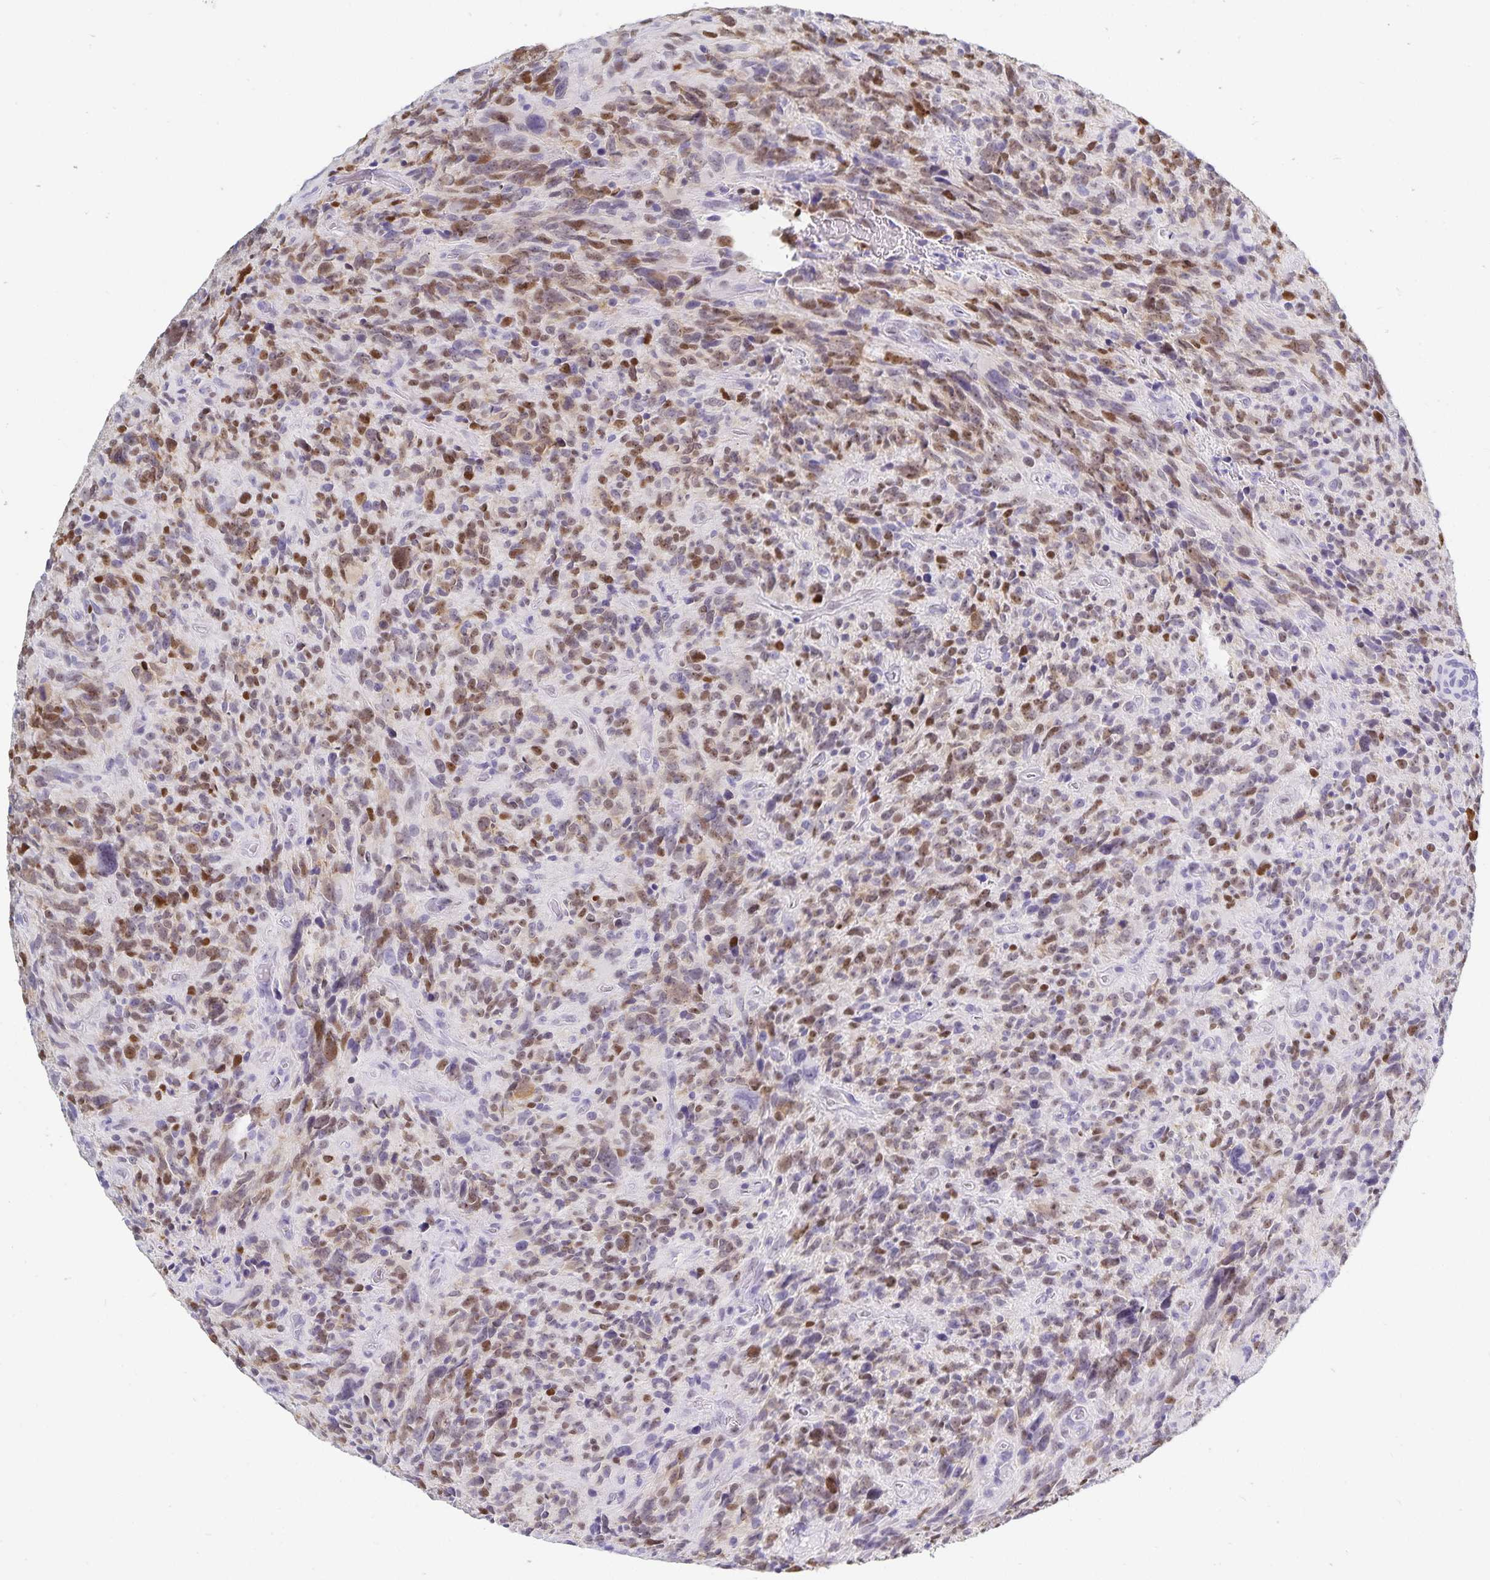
{"staining": {"intensity": "moderate", "quantity": "25%-75%", "location": "nuclear"}, "tissue": "glioma", "cell_type": "Tumor cells", "image_type": "cancer", "snomed": [{"axis": "morphology", "description": "Glioma, malignant, High grade"}, {"axis": "topography", "description": "Brain"}], "caption": "This image displays glioma stained with IHC to label a protein in brown. The nuclear of tumor cells show moderate positivity for the protein. Nuclei are counter-stained blue.", "gene": "HMGB3", "patient": {"sex": "male", "age": 46}}